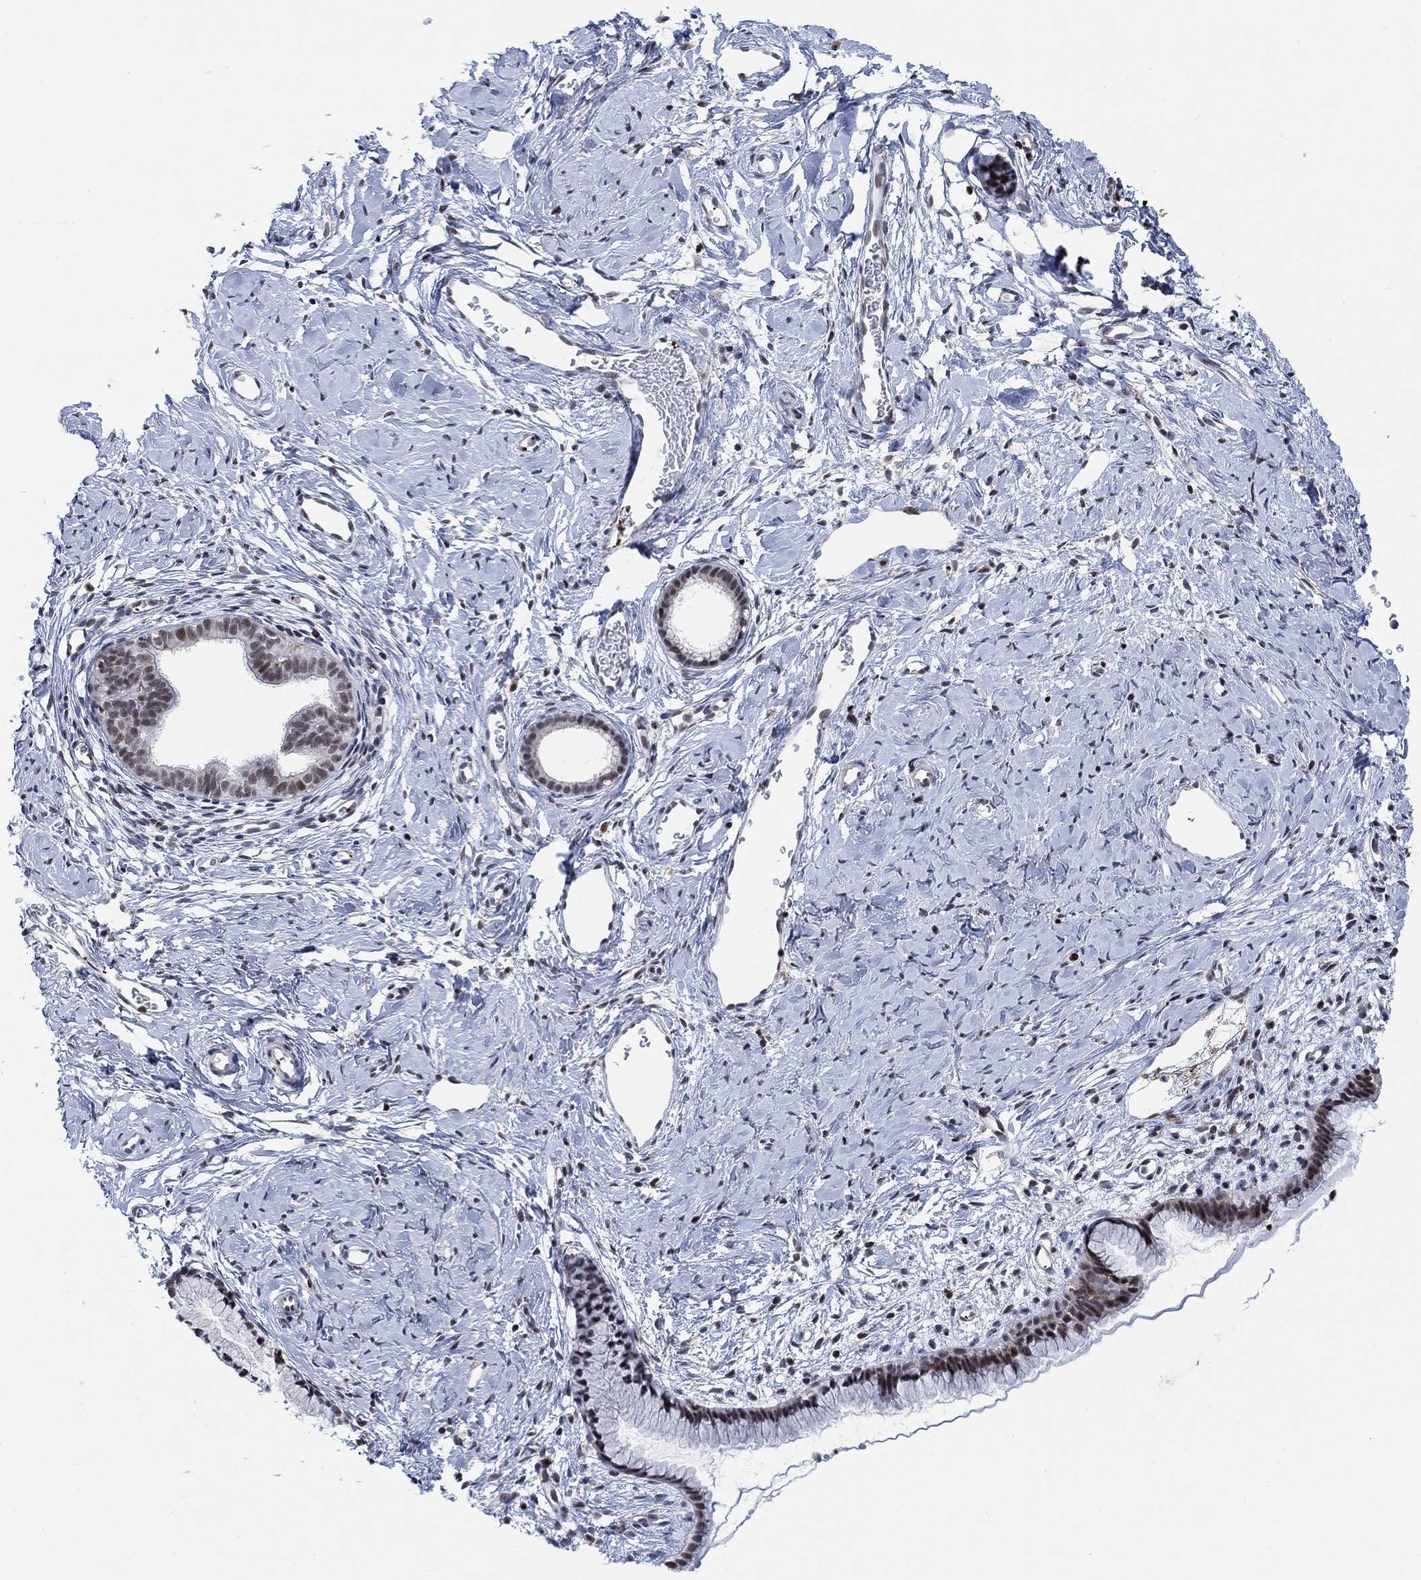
{"staining": {"intensity": "moderate", "quantity": "<25%", "location": "nuclear"}, "tissue": "cervix", "cell_type": "Glandular cells", "image_type": "normal", "snomed": [{"axis": "morphology", "description": "Normal tissue, NOS"}, {"axis": "topography", "description": "Cervix"}], "caption": "There is low levels of moderate nuclear staining in glandular cells of benign cervix, as demonstrated by immunohistochemical staining (brown color).", "gene": "PWWP2B", "patient": {"sex": "female", "age": 40}}